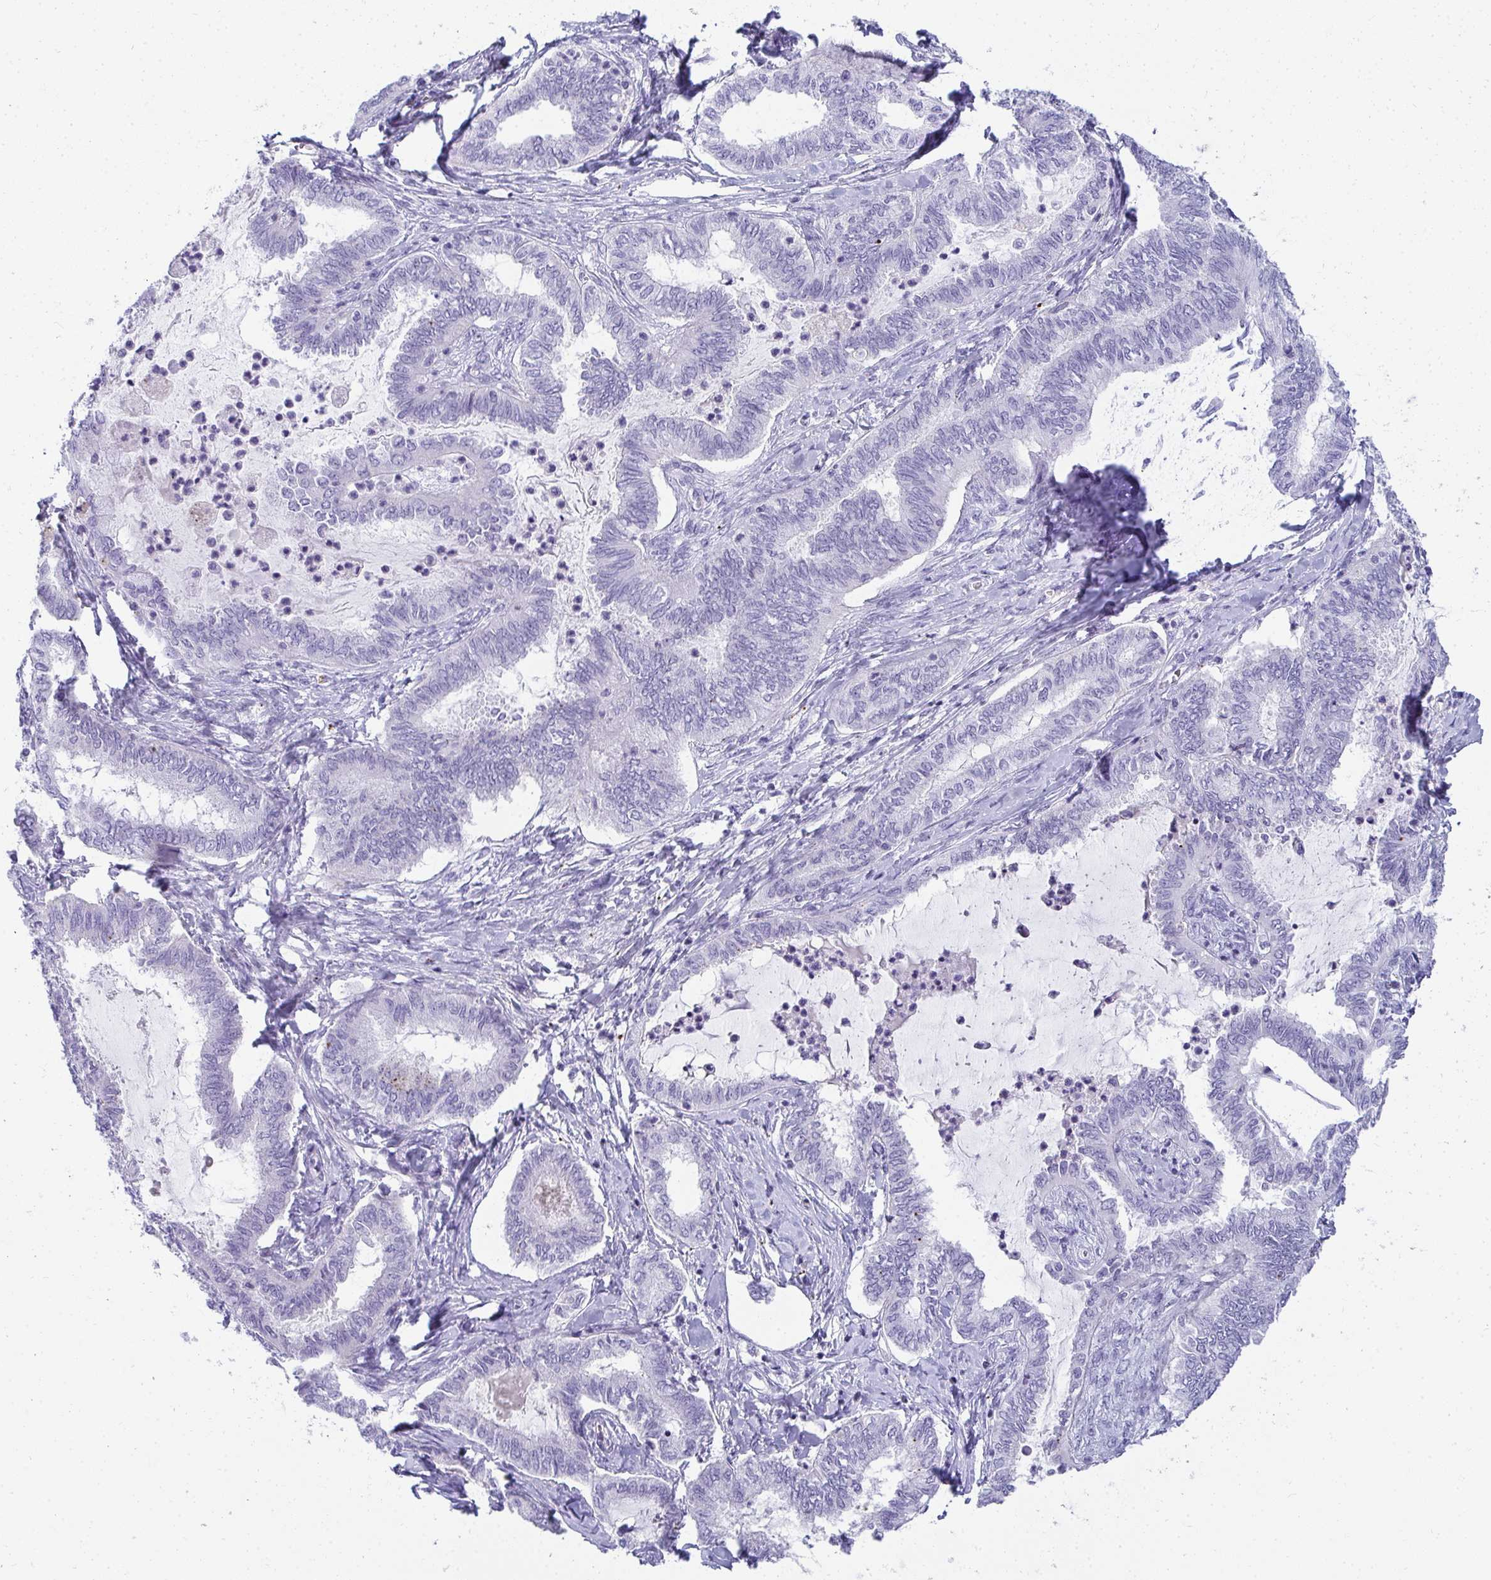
{"staining": {"intensity": "negative", "quantity": "none", "location": "none"}, "tissue": "ovarian cancer", "cell_type": "Tumor cells", "image_type": "cancer", "snomed": [{"axis": "morphology", "description": "Carcinoma, endometroid"}, {"axis": "topography", "description": "Ovary"}], "caption": "Immunohistochemistry (IHC) photomicrograph of ovarian endometroid carcinoma stained for a protein (brown), which shows no expression in tumor cells.", "gene": "AK5", "patient": {"sex": "female", "age": 70}}